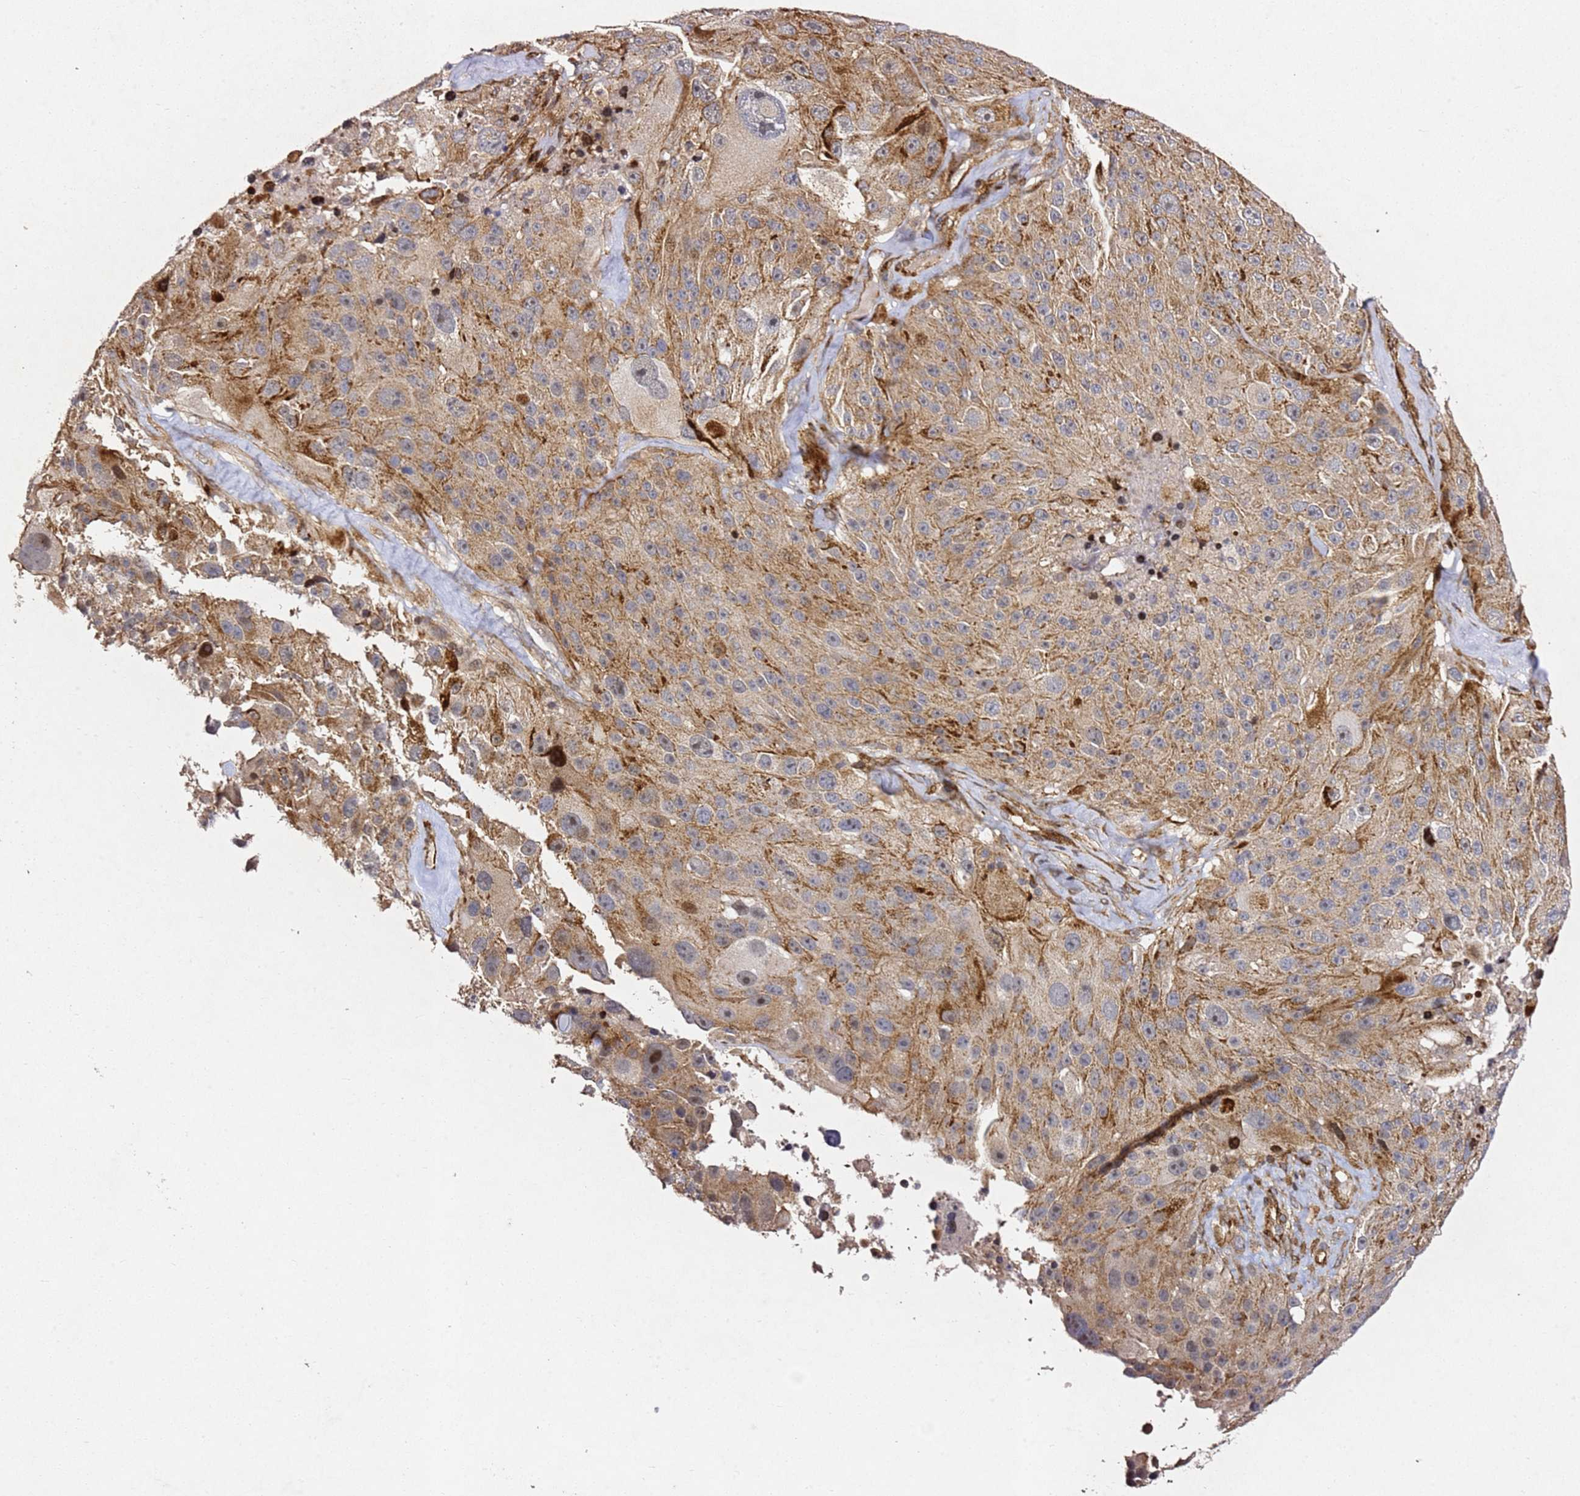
{"staining": {"intensity": "weak", "quantity": ">75%", "location": "cytoplasmic/membranous"}, "tissue": "melanoma", "cell_type": "Tumor cells", "image_type": "cancer", "snomed": [{"axis": "morphology", "description": "Malignant melanoma, Metastatic site"}, {"axis": "topography", "description": "Lymph node"}], "caption": "The image demonstrates staining of melanoma, revealing weak cytoplasmic/membranous protein positivity (brown color) within tumor cells. The staining was performed using DAB to visualize the protein expression in brown, while the nuclei were stained in blue with hematoxylin (Magnification: 20x).", "gene": "ZNF296", "patient": {"sex": "male", "age": 62}}